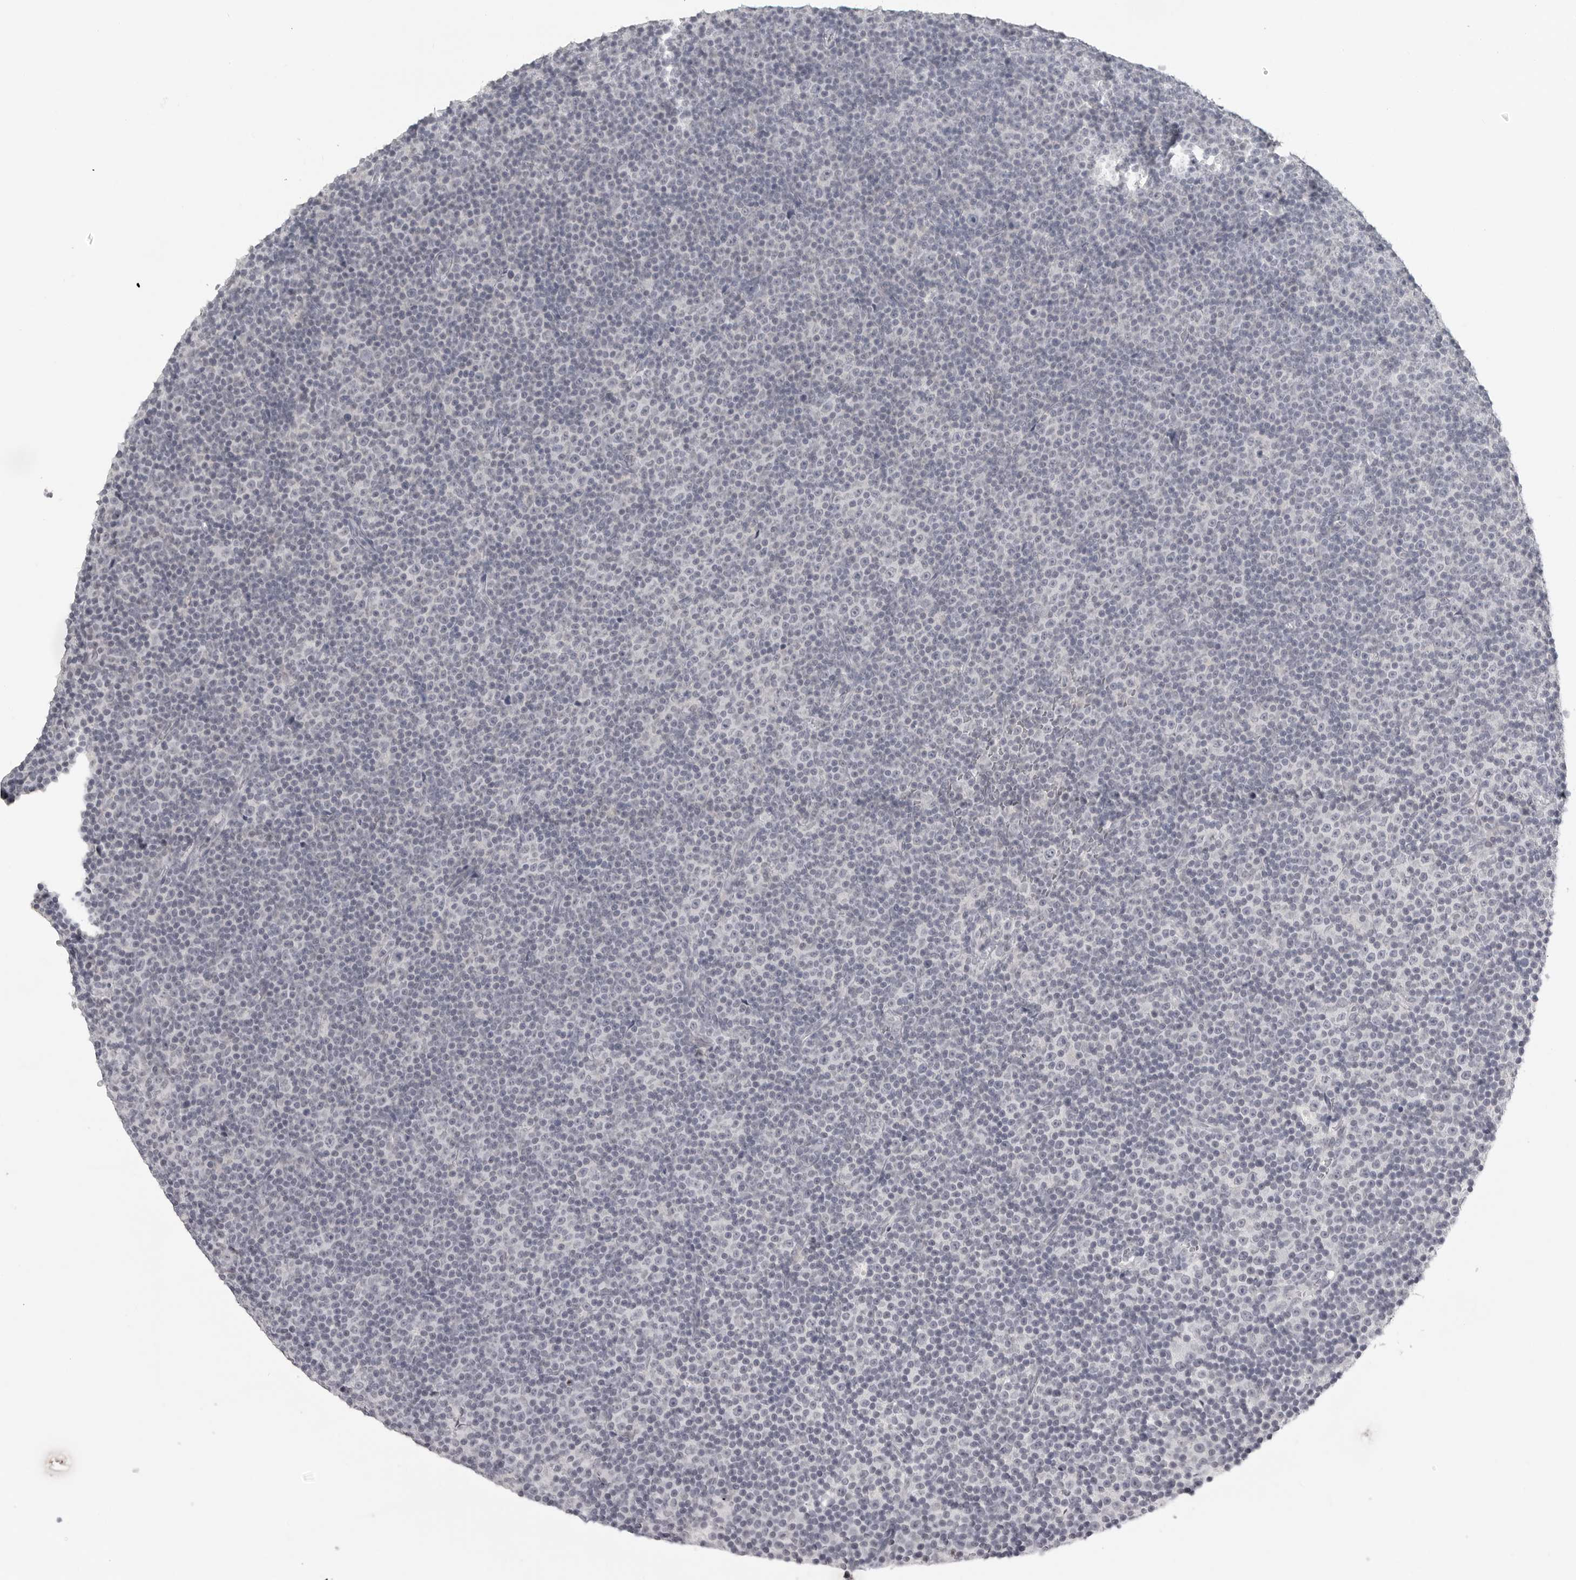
{"staining": {"intensity": "negative", "quantity": "none", "location": "none"}, "tissue": "lymphoma", "cell_type": "Tumor cells", "image_type": "cancer", "snomed": [{"axis": "morphology", "description": "Malignant lymphoma, non-Hodgkin's type, Low grade"}, {"axis": "topography", "description": "Lymph node"}], "caption": "Tumor cells show no significant protein expression in lymphoma.", "gene": "BPIFA1", "patient": {"sex": "female", "age": 67}}